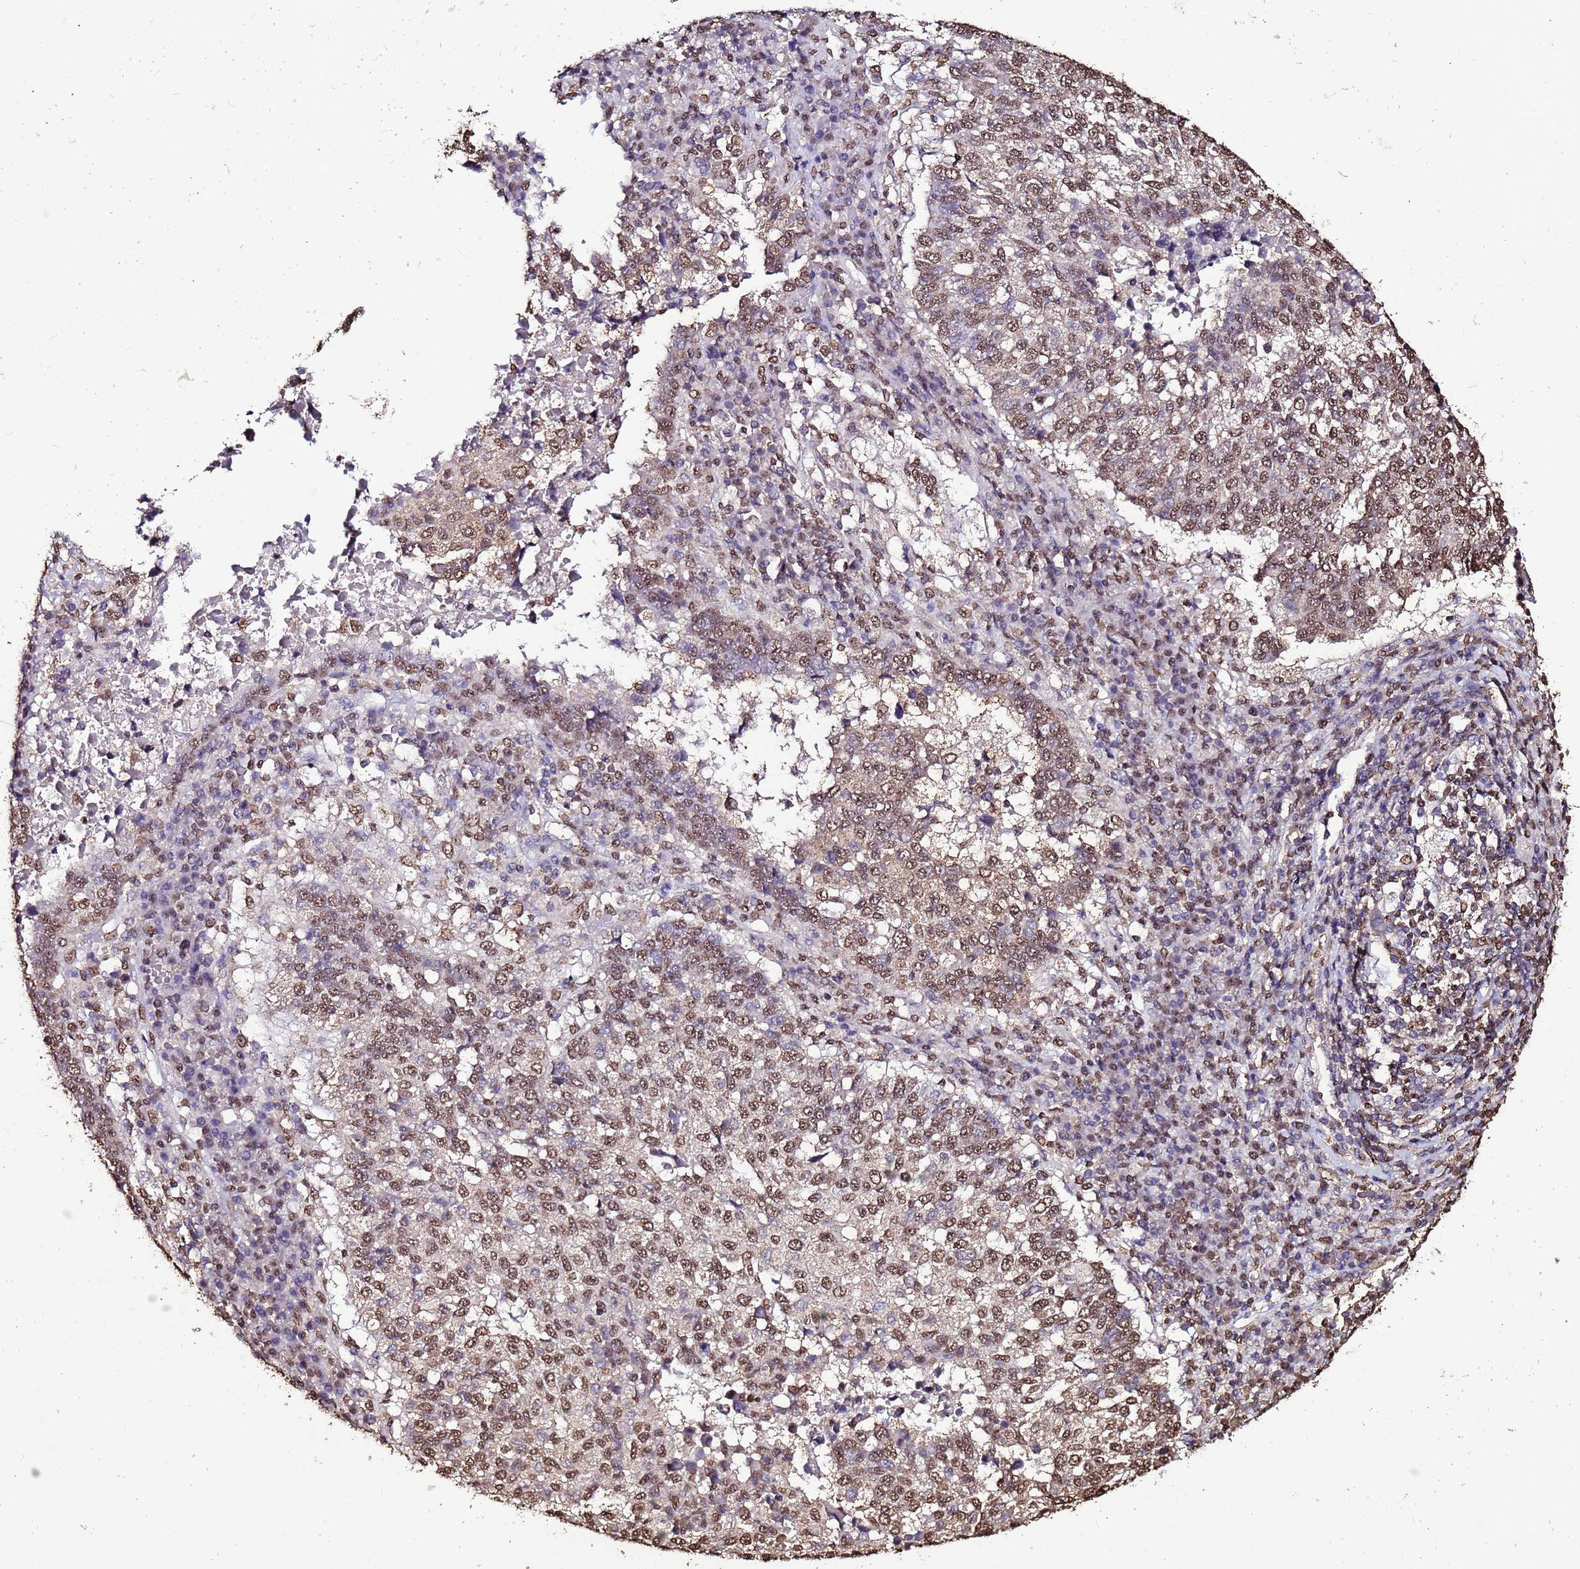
{"staining": {"intensity": "moderate", "quantity": ">75%", "location": "nuclear"}, "tissue": "lung cancer", "cell_type": "Tumor cells", "image_type": "cancer", "snomed": [{"axis": "morphology", "description": "Squamous cell carcinoma, NOS"}, {"axis": "topography", "description": "Lung"}], "caption": "Brown immunohistochemical staining in lung cancer reveals moderate nuclear expression in about >75% of tumor cells. (brown staining indicates protein expression, while blue staining denotes nuclei).", "gene": "TRIP6", "patient": {"sex": "male", "age": 73}}